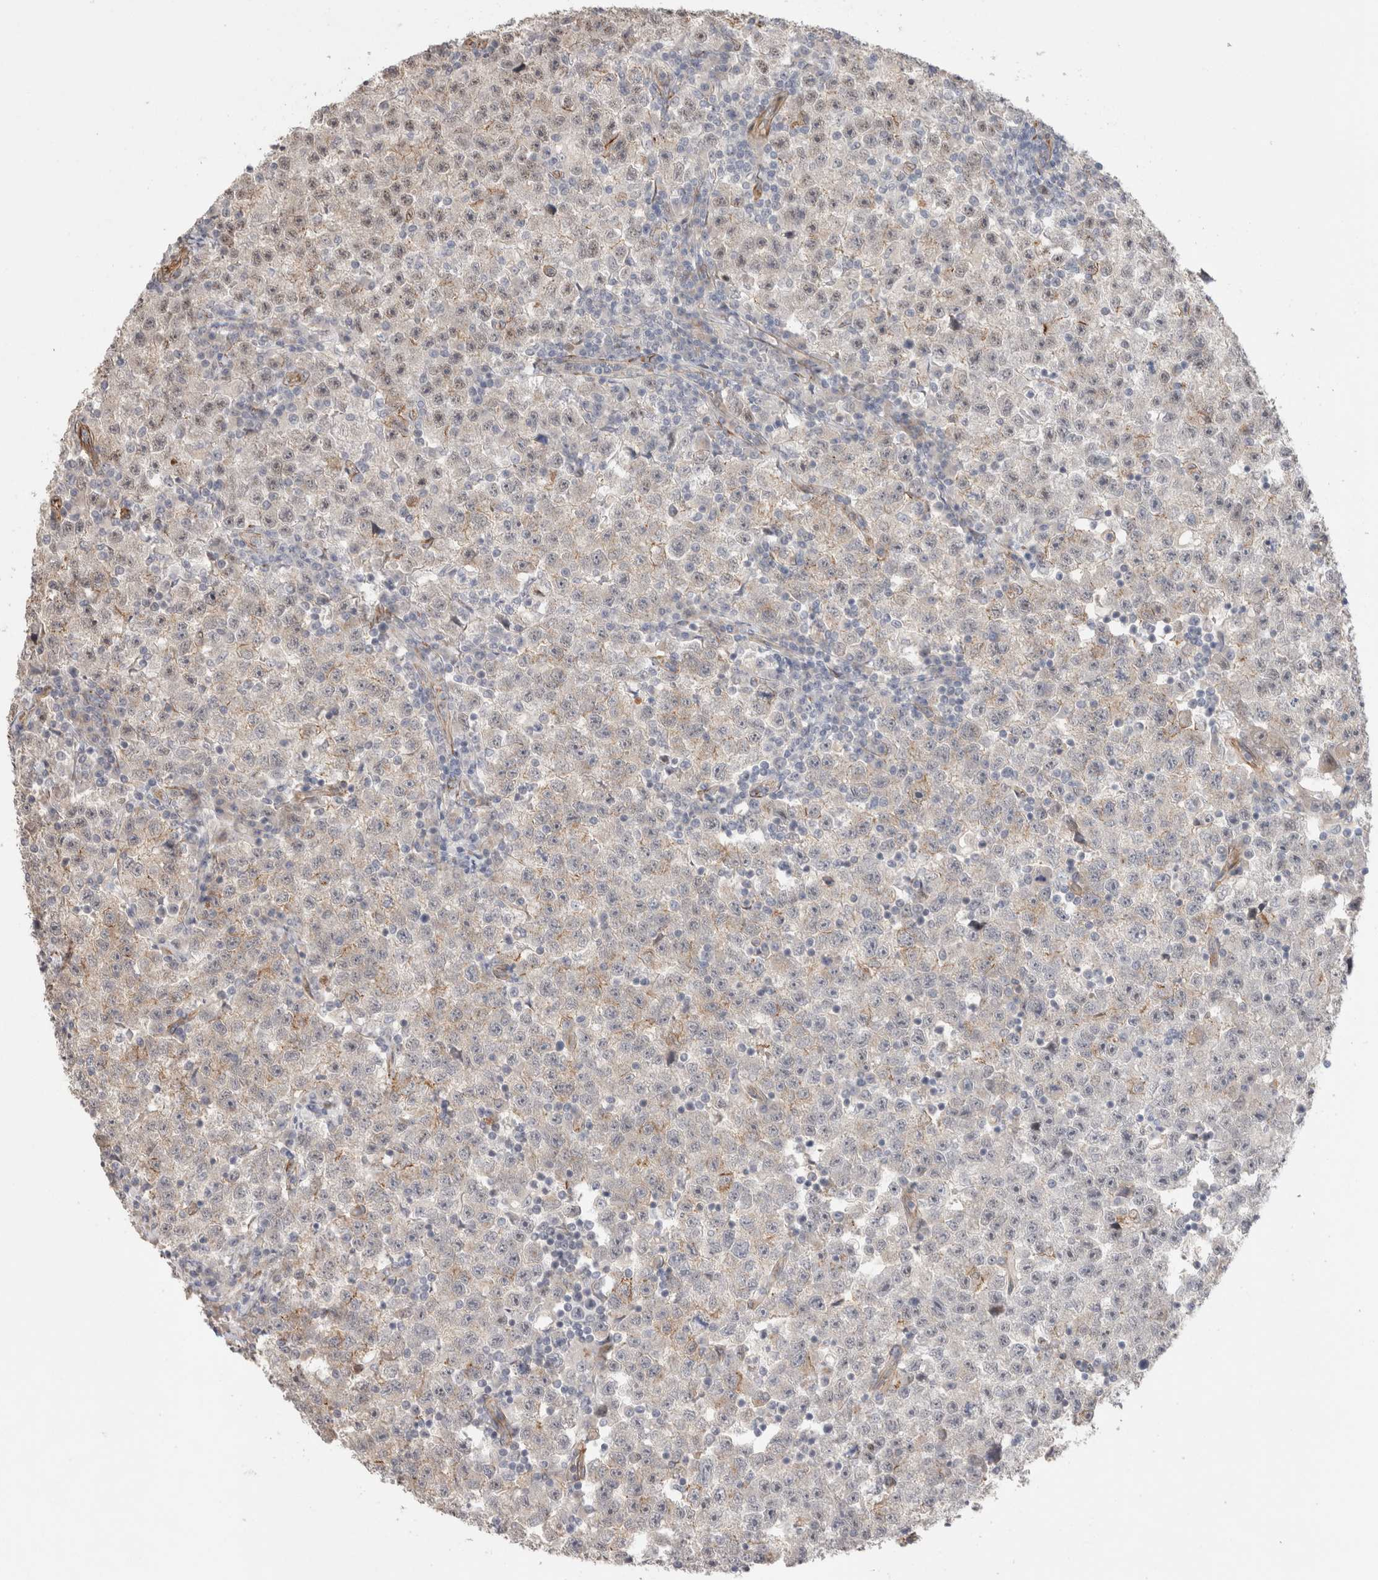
{"staining": {"intensity": "weak", "quantity": "25%-75%", "location": "cytoplasmic/membranous,nuclear"}, "tissue": "testis cancer", "cell_type": "Tumor cells", "image_type": "cancer", "snomed": [{"axis": "morphology", "description": "Seminoma, NOS"}, {"axis": "topography", "description": "Testis"}], "caption": "Testis cancer (seminoma) was stained to show a protein in brown. There is low levels of weak cytoplasmic/membranous and nuclear expression in approximately 25%-75% of tumor cells.", "gene": "CAAP1", "patient": {"sex": "male", "age": 22}}